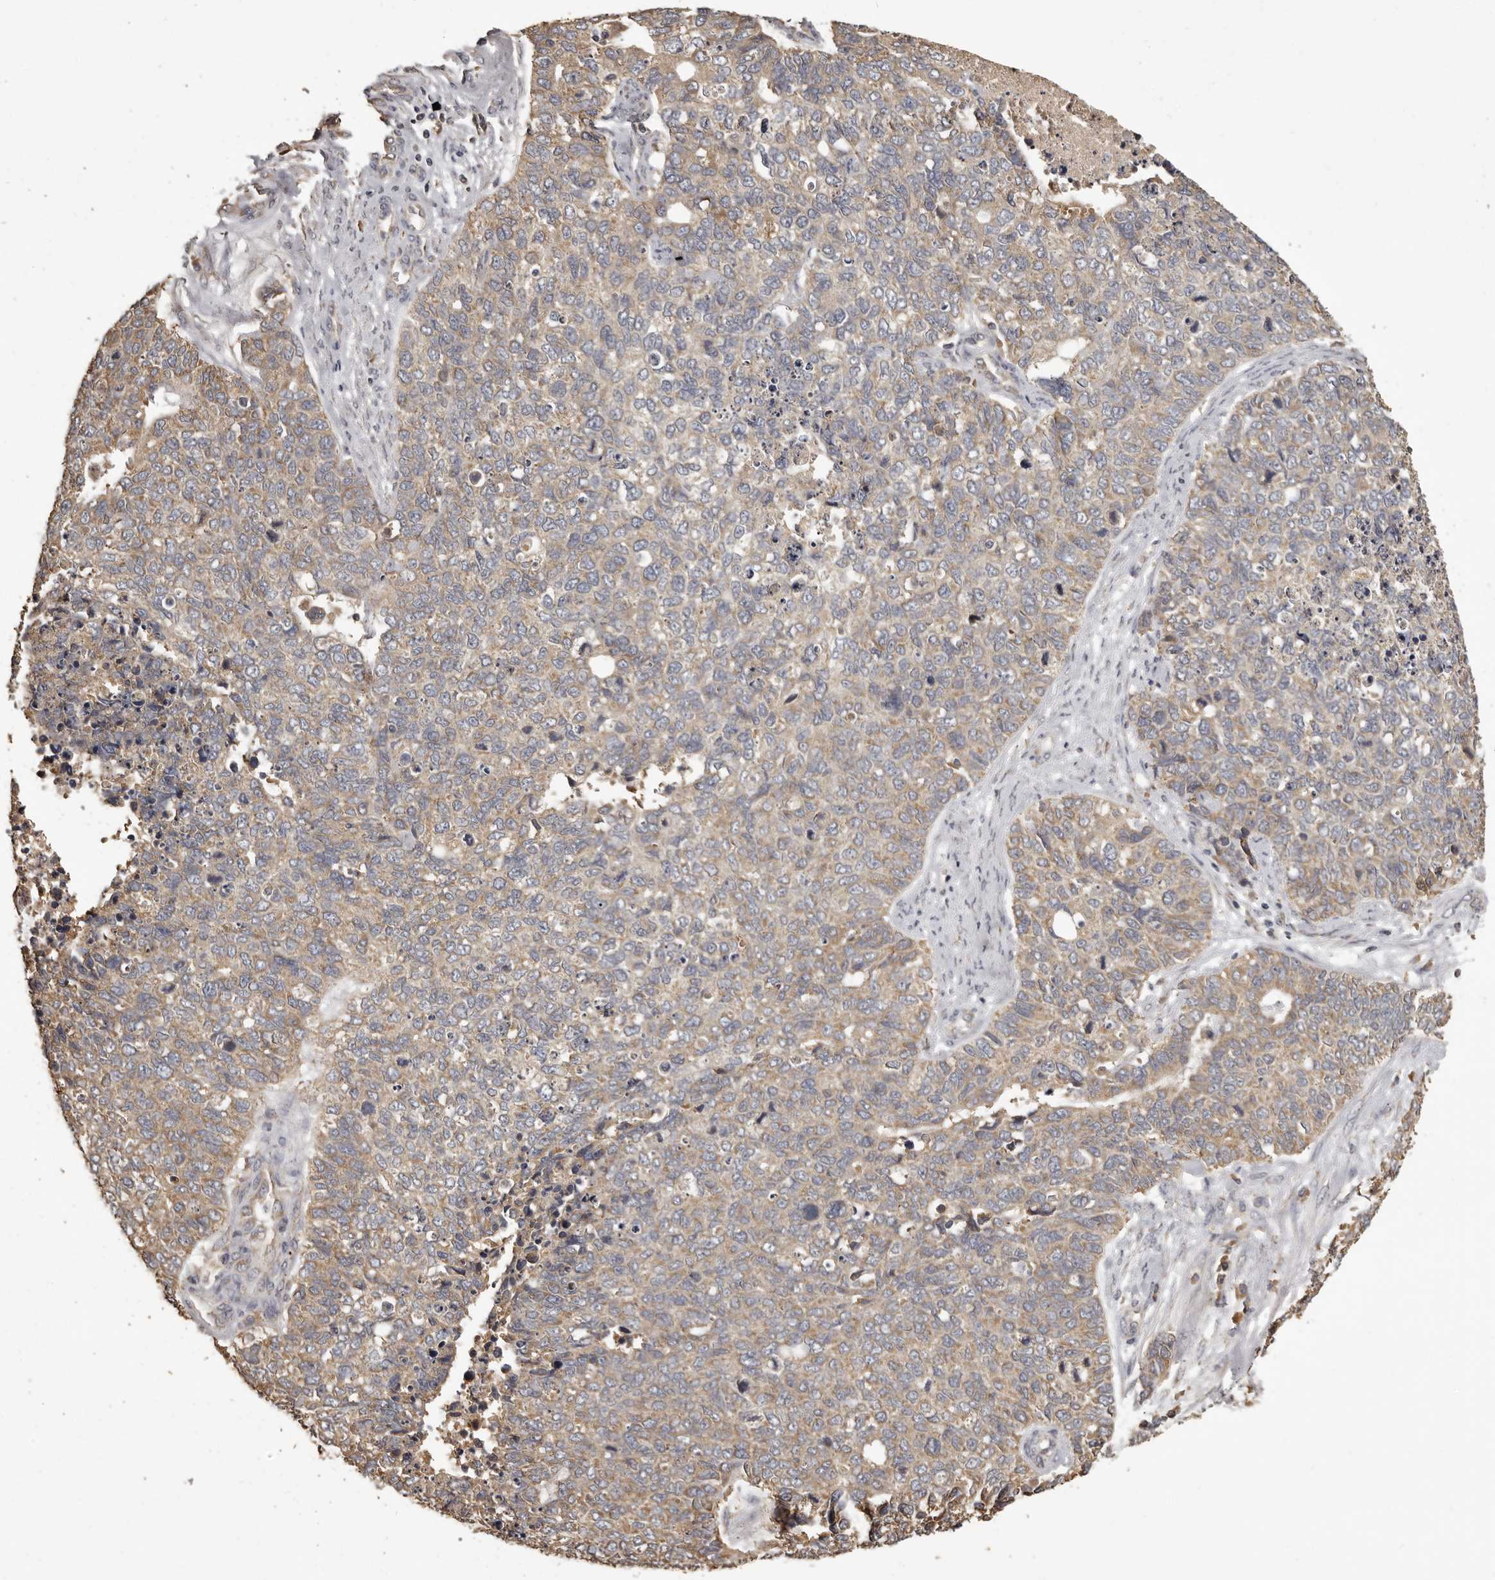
{"staining": {"intensity": "weak", "quantity": ">75%", "location": "cytoplasmic/membranous"}, "tissue": "cervical cancer", "cell_type": "Tumor cells", "image_type": "cancer", "snomed": [{"axis": "morphology", "description": "Squamous cell carcinoma, NOS"}, {"axis": "topography", "description": "Cervix"}], "caption": "Squamous cell carcinoma (cervical) stained for a protein (brown) reveals weak cytoplasmic/membranous positive positivity in about >75% of tumor cells.", "gene": "MGAT5", "patient": {"sex": "female", "age": 63}}